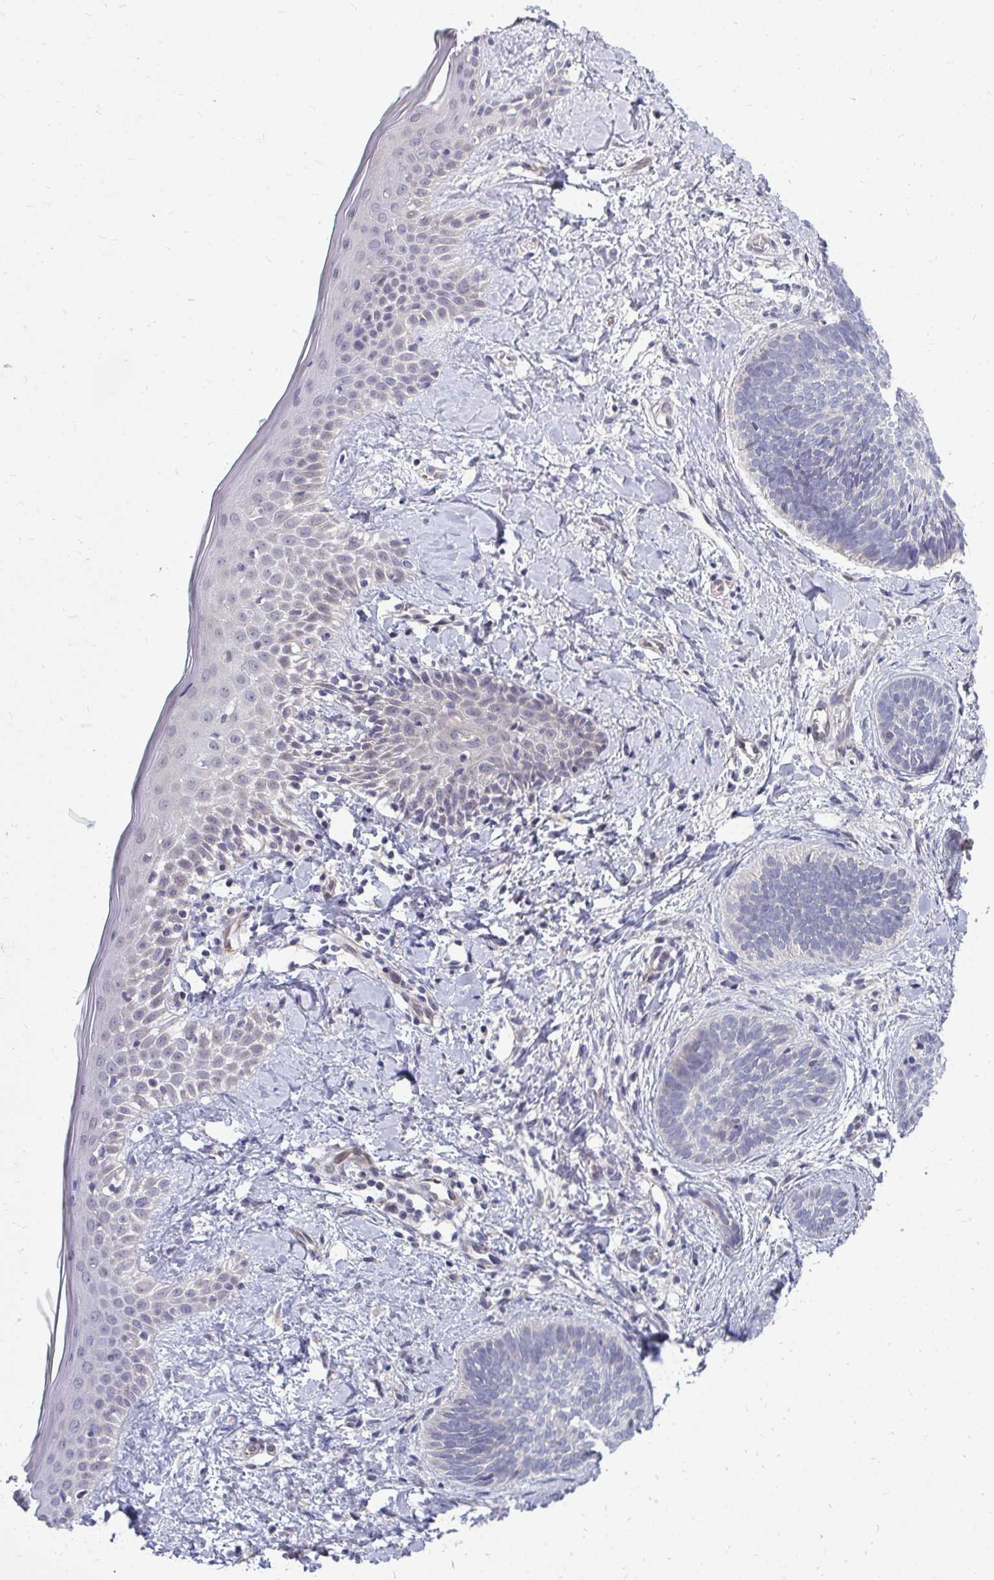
{"staining": {"intensity": "negative", "quantity": "none", "location": "none"}, "tissue": "skin cancer", "cell_type": "Tumor cells", "image_type": "cancer", "snomed": [{"axis": "morphology", "description": "Basal cell carcinoma"}, {"axis": "topography", "description": "Skin"}], "caption": "IHC photomicrograph of human skin cancer (basal cell carcinoma) stained for a protein (brown), which shows no staining in tumor cells.", "gene": "MROH8", "patient": {"sex": "female", "age": 81}}